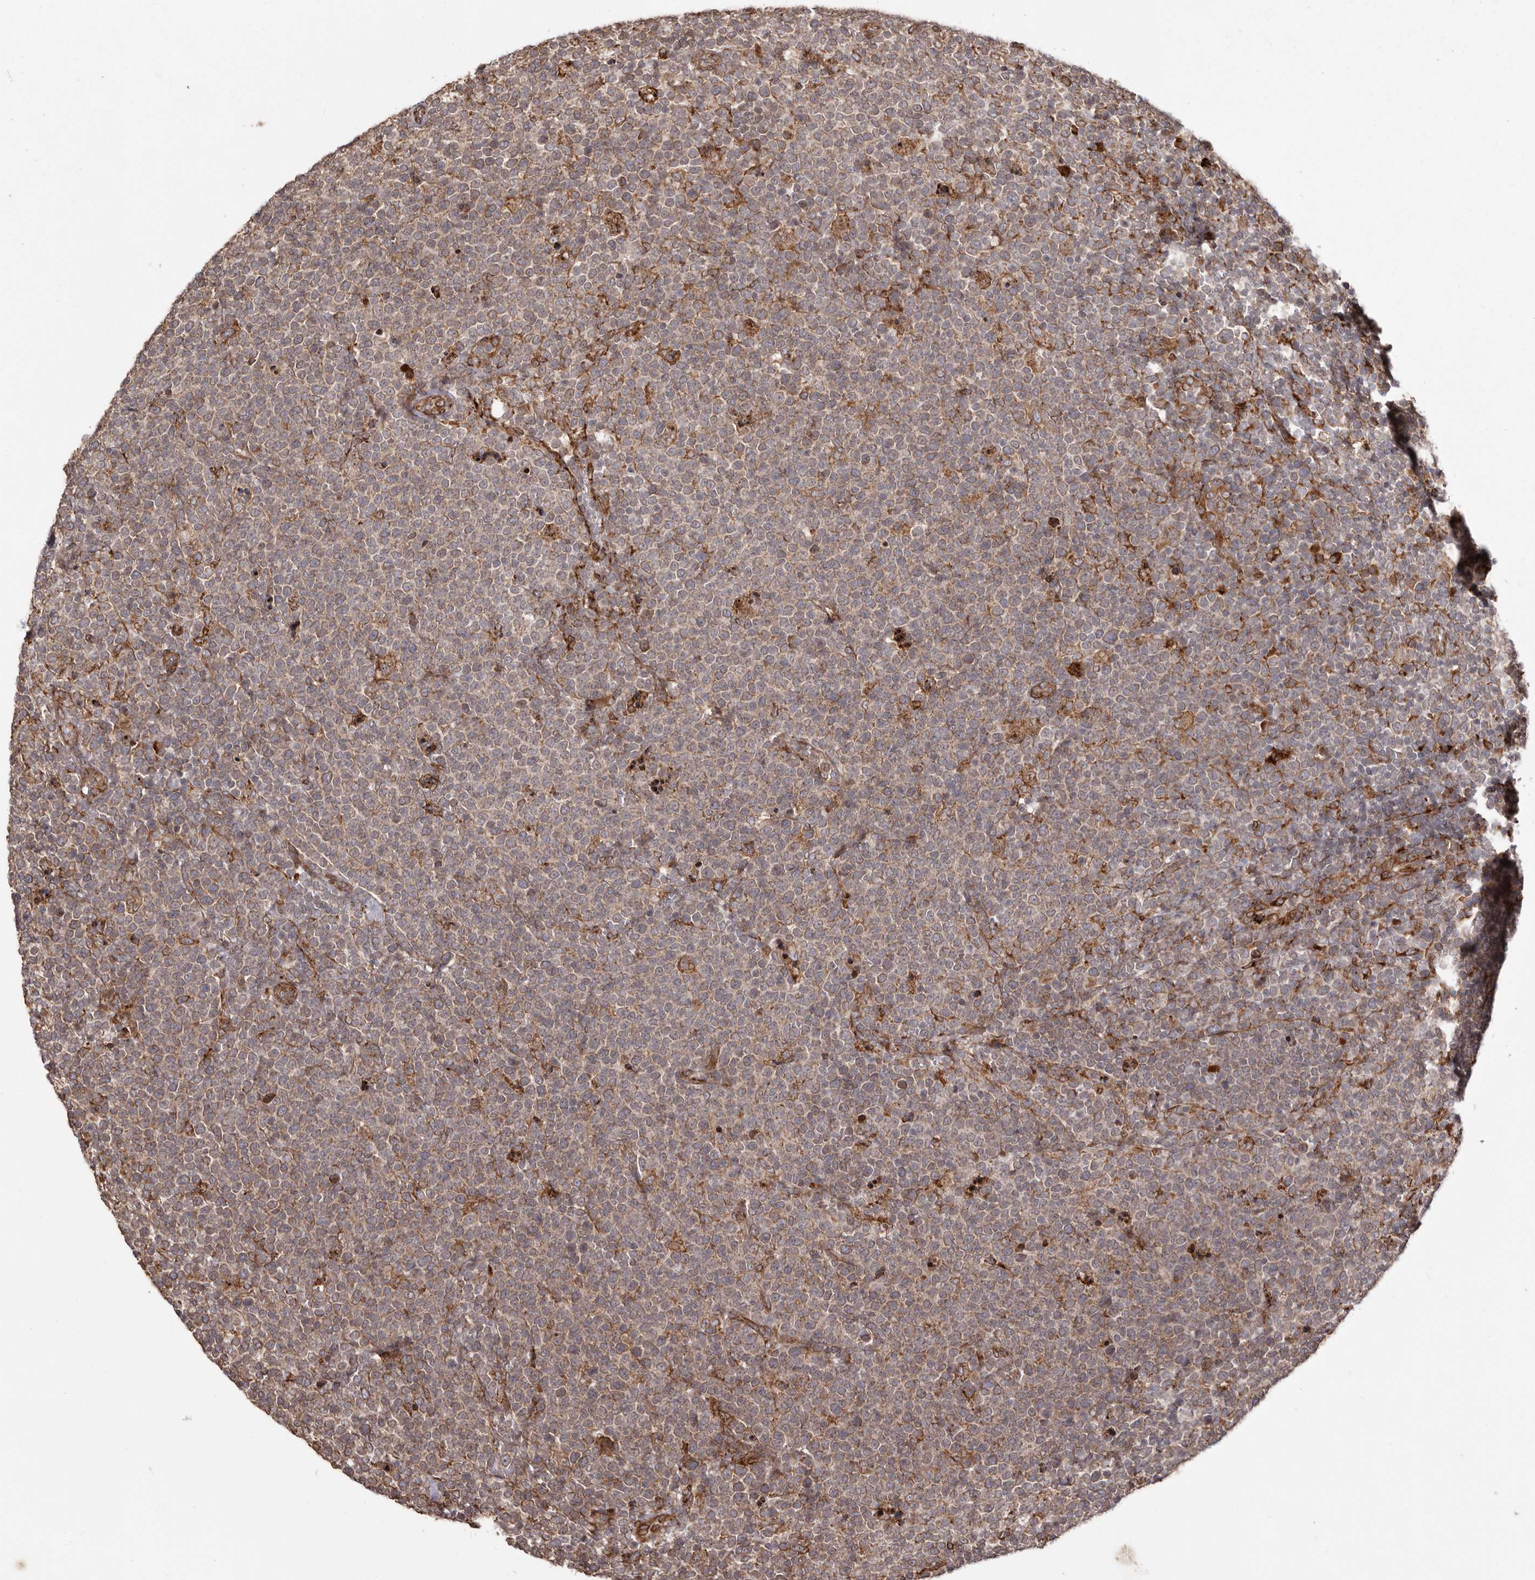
{"staining": {"intensity": "moderate", "quantity": ">75%", "location": "cytoplasmic/membranous"}, "tissue": "lymphoma", "cell_type": "Tumor cells", "image_type": "cancer", "snomed": [{"axis": "morphology", "description": "Malignant lymphoma, non-Hodgkin's type, High grade"}, {"axis": "topography", "description": "Lymph node"}], "caption": "Protein positivity by IHC displays moderate cytoplasmic/membranous expression in approximately >75% of tumor cells in lymphoma.", "gene": "NUP43", "patient": {"sex": "male", "age": 61}}